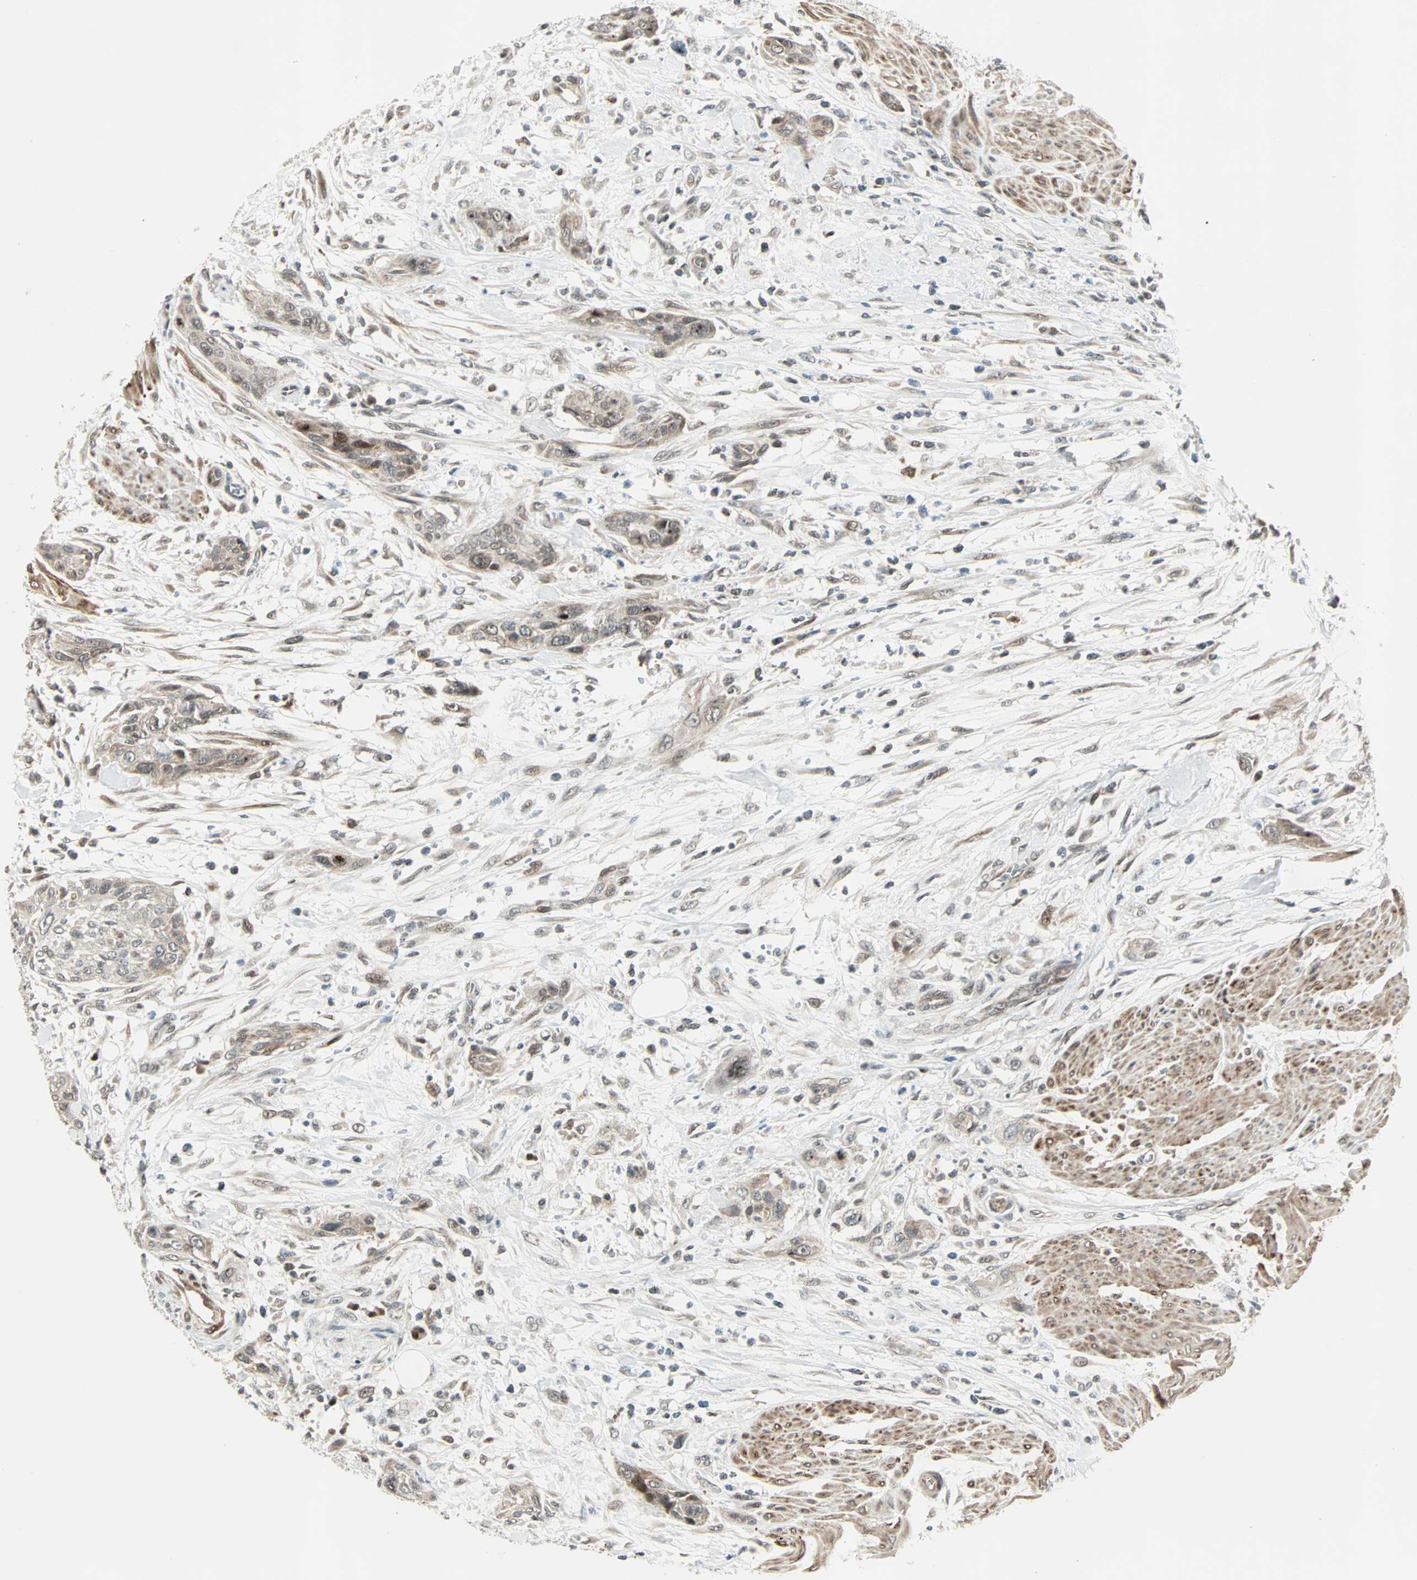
{"staining": {"intensity": "weak", "quantity": "25%-75%", "location": "cytoplasmic/membranous,nuclear"}, "tissue": "urothelial cancer", "cell_type": "Tumor cells", "image_type": "cancer", "snomed": [{"axis": "morphology", "description": "Urothelial carcinoma, High grade"}, {"axis": "topography", "description": "Urinary bladder"}], "caption": "About 25%-75% of tumor cells in human urothelial carcinoma (high-grade) exhibit weak cytoplasmic/membranous and nuclear protein positivity as visualized by brown immunohistochemical staining.", "gene": "CBX4", "patient": {"sex": "male", "age": 35}}